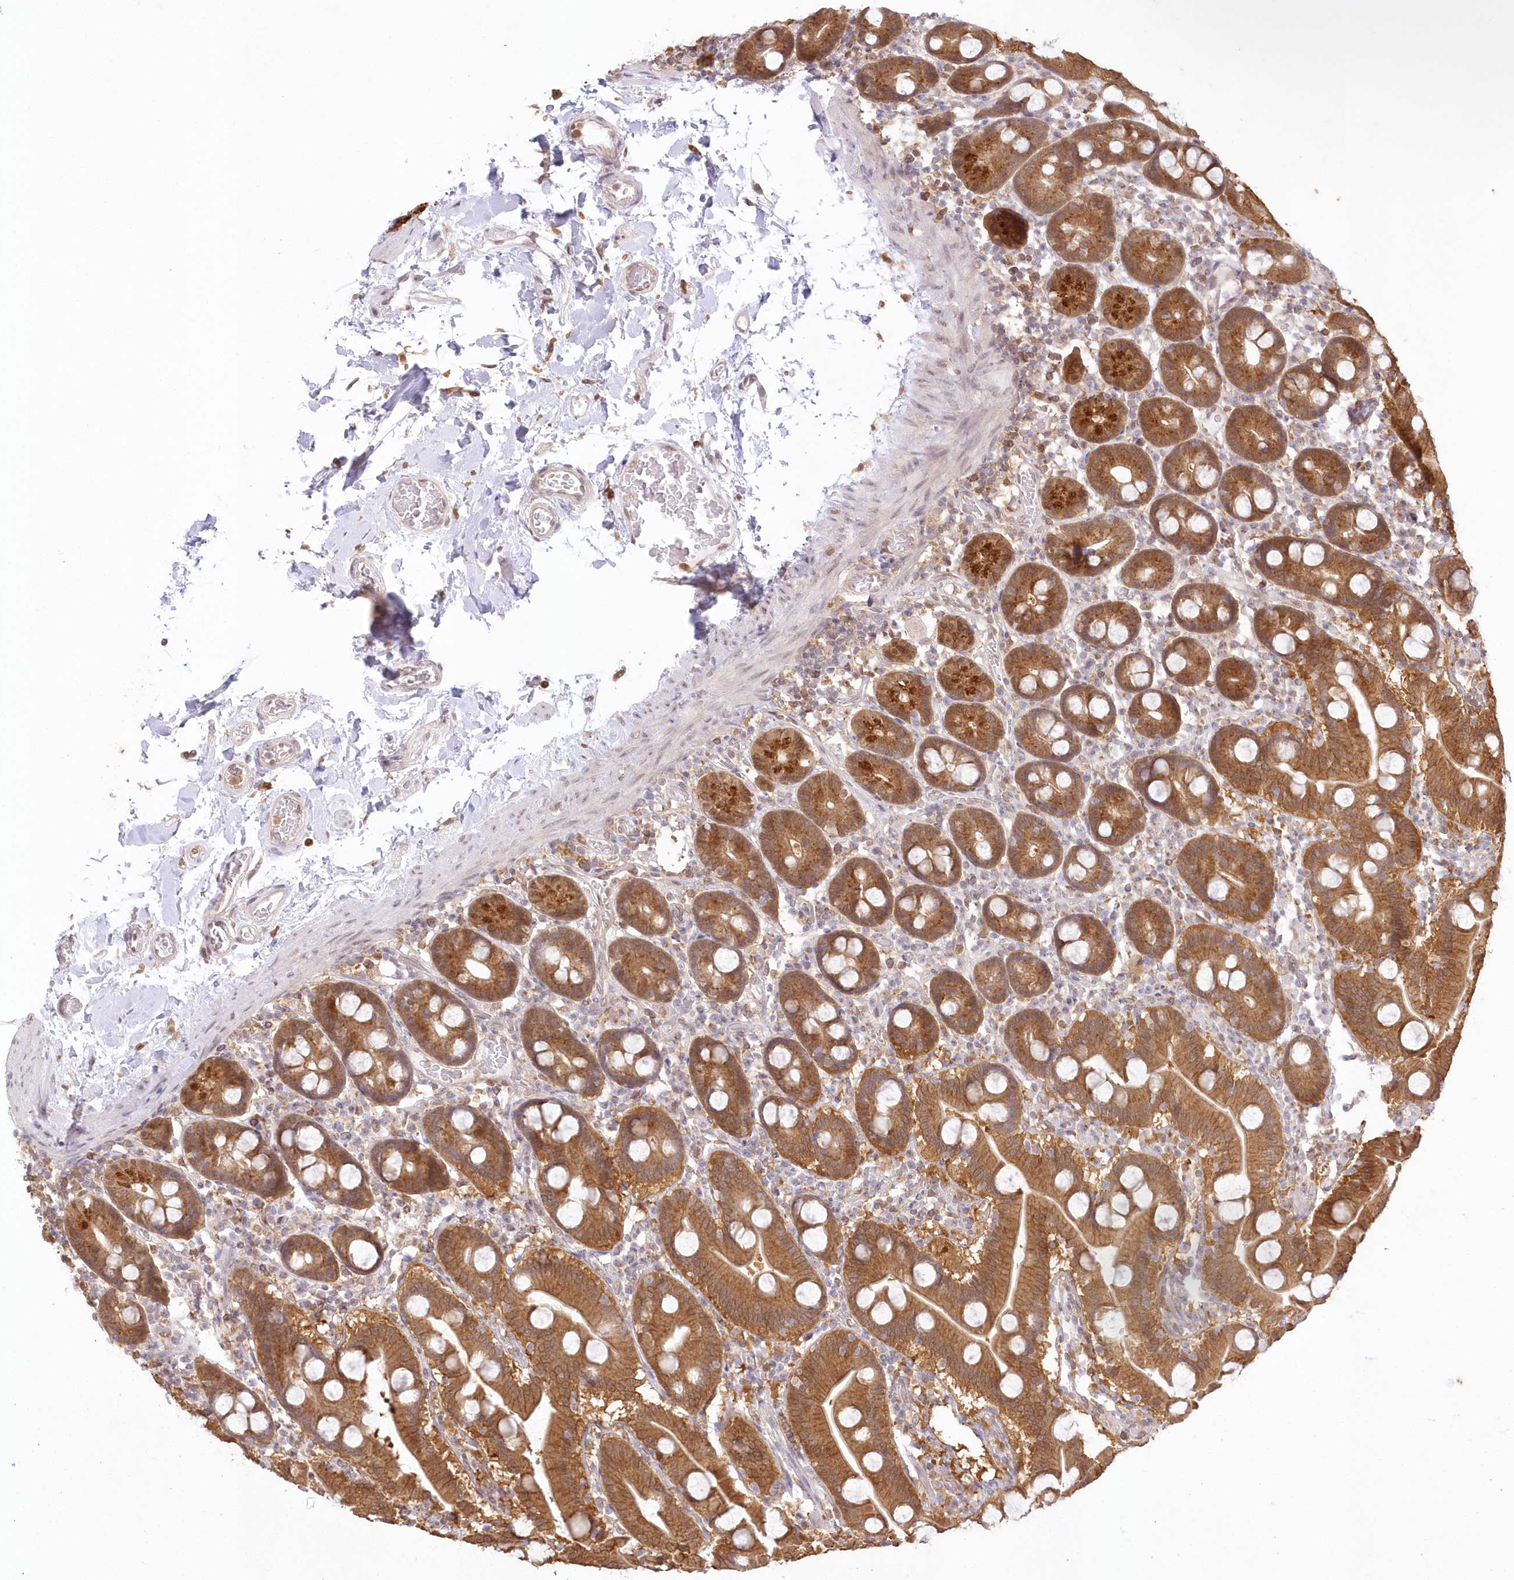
{"staining": {"intensity": "strong", "quantity": ">75%", "location": "cytoplasmic/membranous"}, "tissue": "duodenum", "cell_type": "Glandular cells", "image_type": "normal", "snomed": [{"axis": "morphology", "description": "Normal tissue, NOS"}, {"axis": "topography", "description": "Duodenum"}], "caption": "A high-resolution histopathology image shows immunohistochemistry (IHC) staining of normal duodenum, which shows strong cytoplasmic/membranous staining in about >75% of glandular cells.", "gene": "RNPEP", "patient": {"sex": "male", "age": 55}}